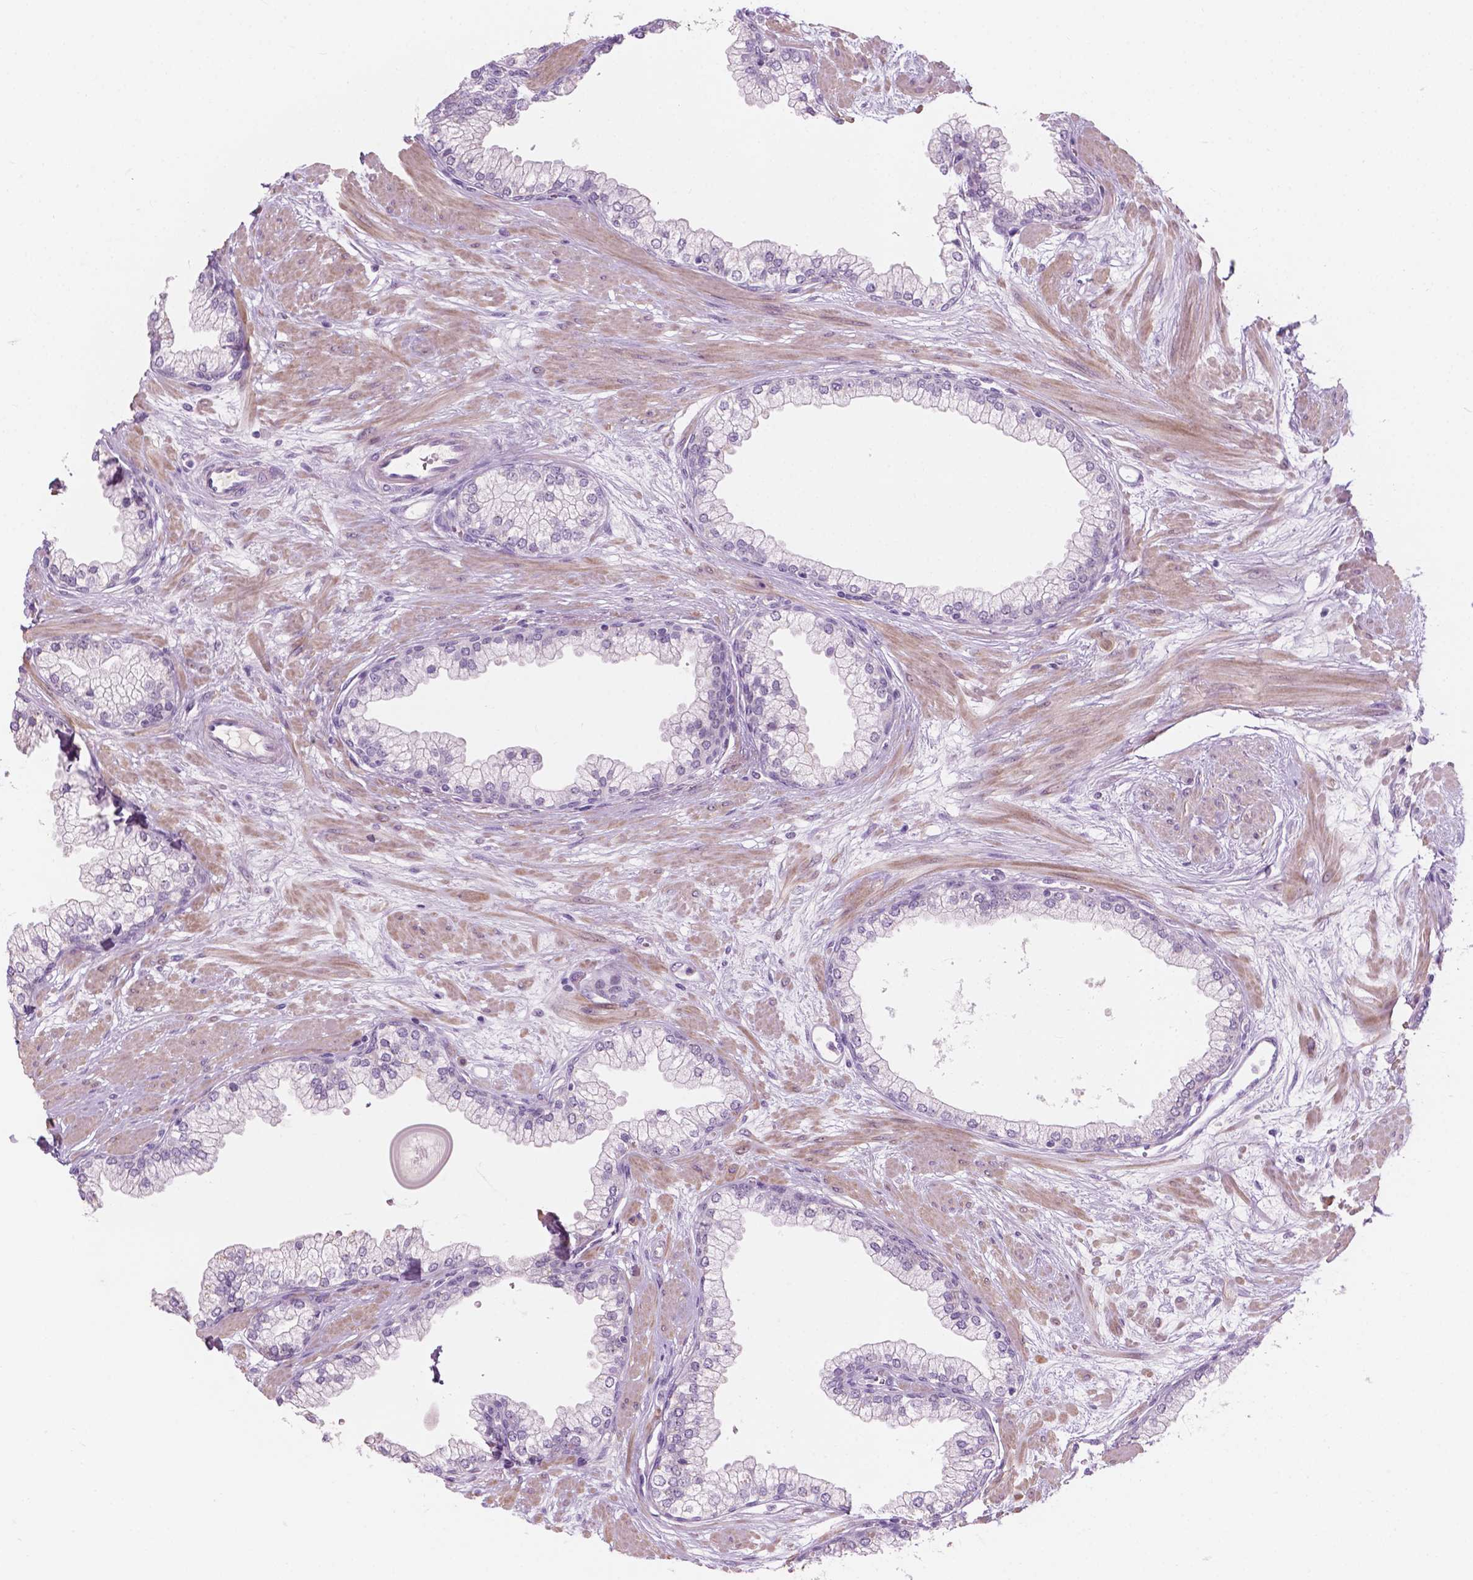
{"staining": {"intensity": "negative", "quantity": "none", "location": "none"}, "tissue": "prostate", "cell_type": "Glandular cells", "image_type": "normal", "snomed": [{"axis": "morphology", "description": "Normal tissue, NOS"}, {"axis": "topography", "description": "Prostate"}, {"axis": "topography", "description": "Peripheral nerve tissue"}], "caption": "Protein analysis of unremarkable prostate exhibits no significant positivity in glandular cells.", "gene": "ZNF853", "patient": {"sex": "male", "age": 61}}